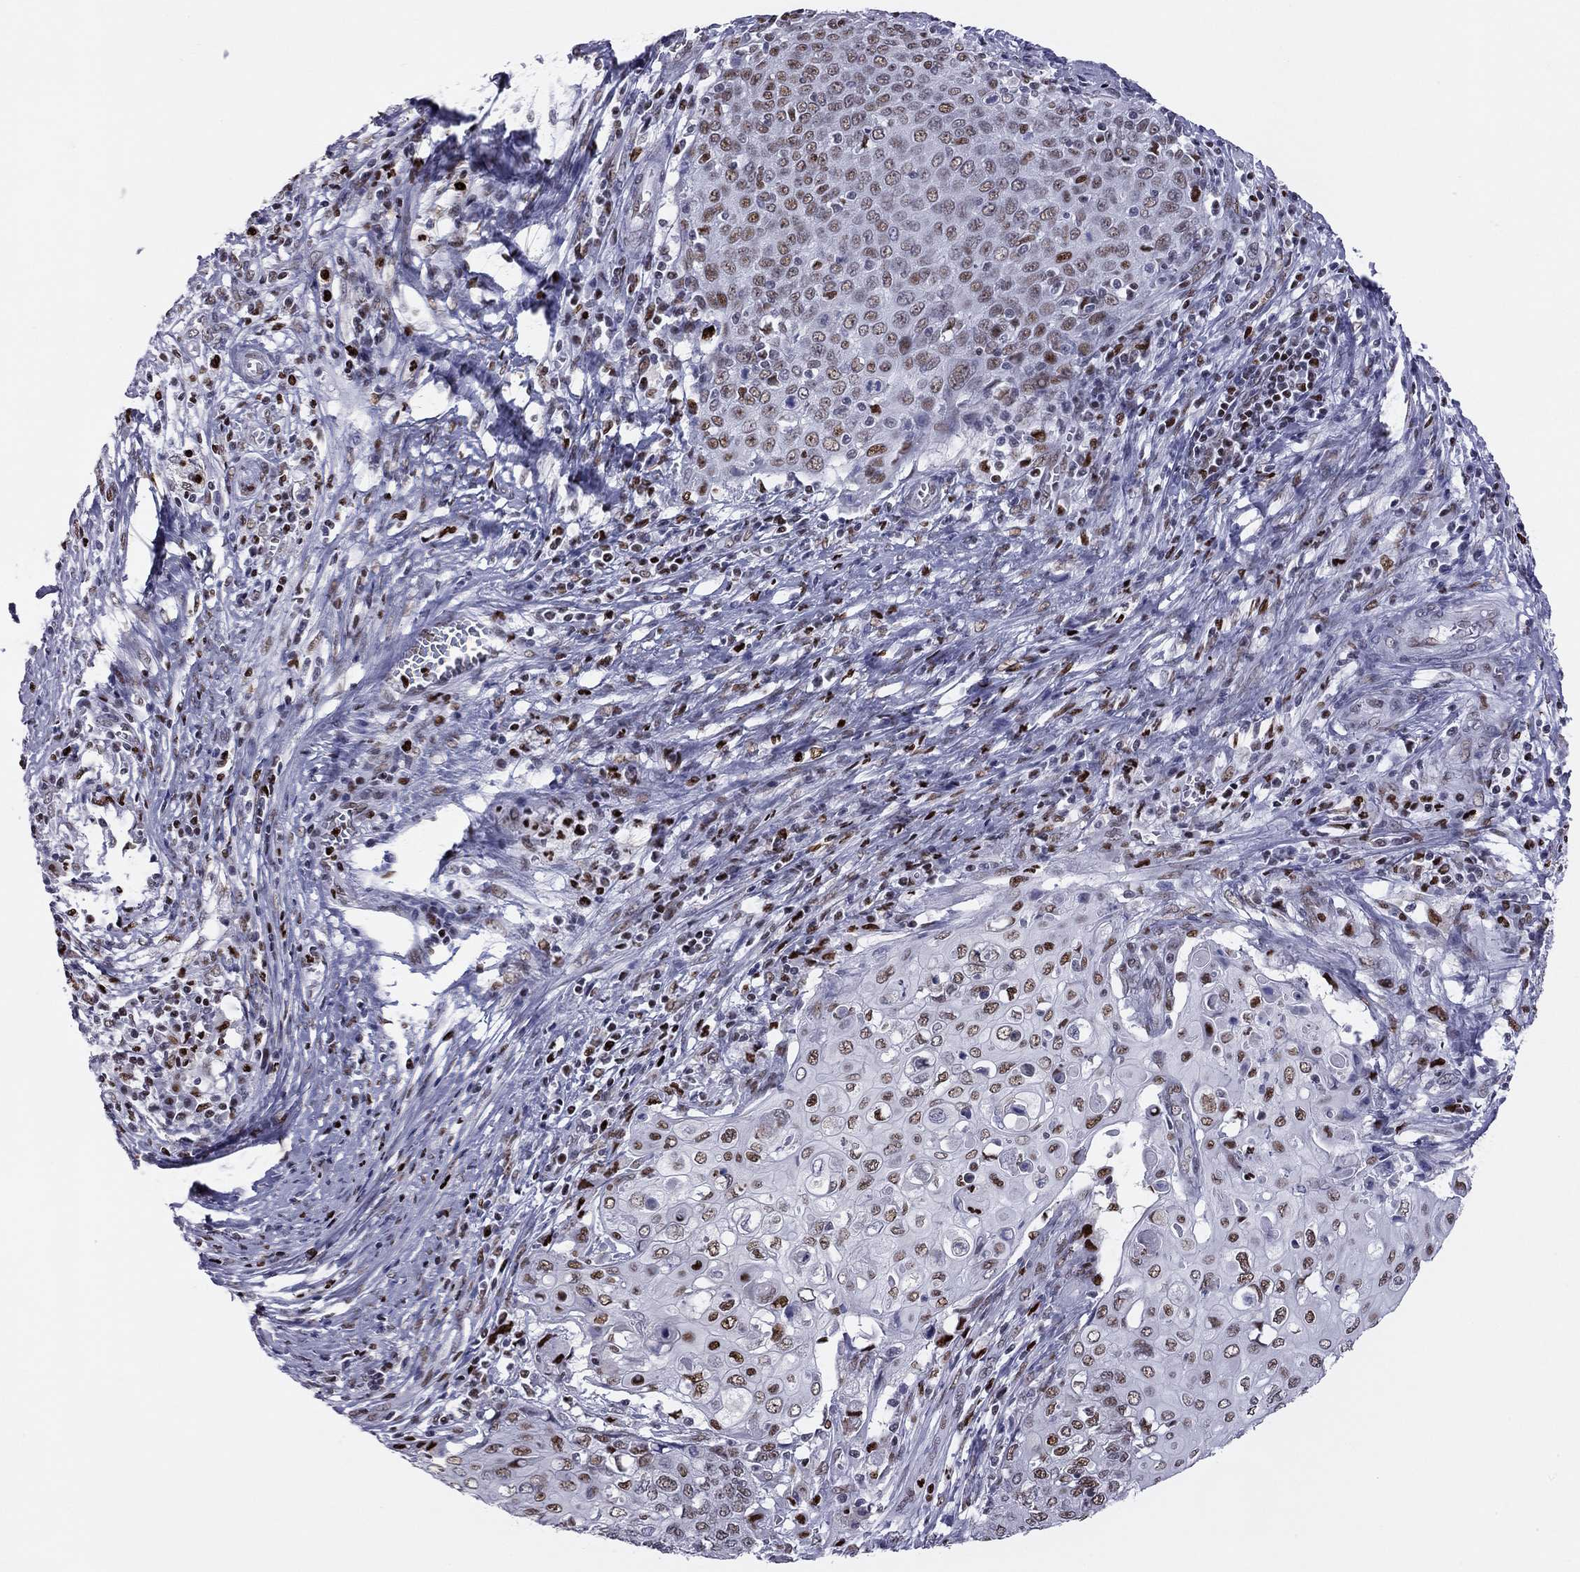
{"staining": {"intensity": "strong", "quantity": "<25%", "location": "nuclear"}, "tissue": "cervical cancer", "cell_type": "Tumor cells", "image_type": "cancer", "snomed": [{"axis": "morphology", "description": "Squamous cell carcinoma, NOS"}, {"axis": "topography", "description": "Cervix"}], "caption": "Cervical squamous cell carcinoma stained for a protein (brown) shows strong nuclear positive staining in about <25% of tumor cells.", "gene": "PCGF3", "patient": {"sex": "female", "age": 39}}